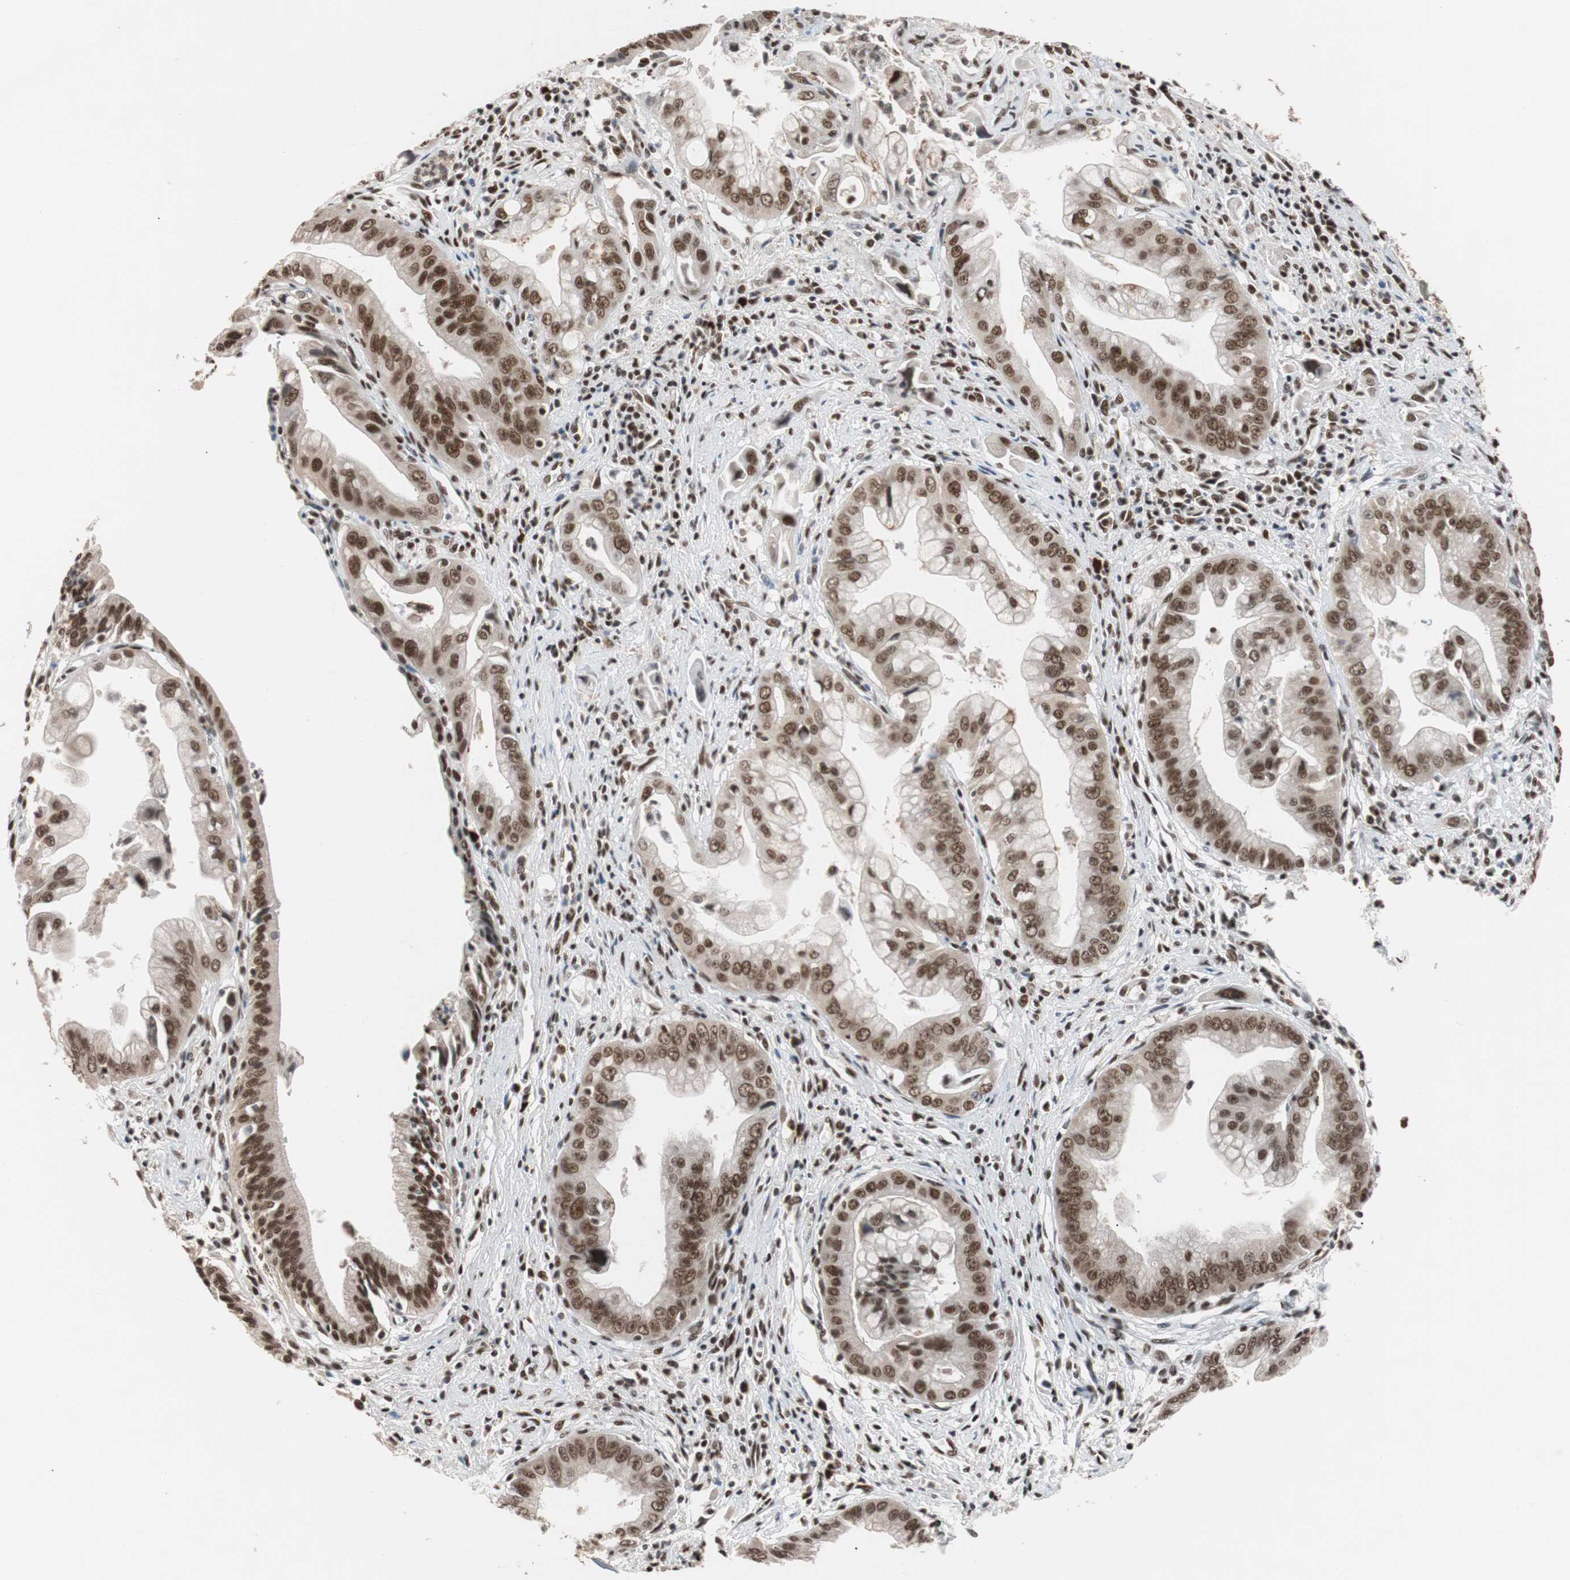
{"staining": {"intensity": "strong", "quantity": ">75%", "location": "nuclear"}, "tissue": "pancreatic cancer", "cell_type": "Tumor cells", "image_type": "cancer", "snomed": [{"axis": "morphology", "description": "Adenocarcinoma, NOS"}, {"axis": "topography", "description": "Pancreas"}], "caption": "An immunohistochemistry (IHC) image of tumor tissue is shown. Protein staining in brown shows strong nuclear positivity in pancreatic cancer (adenocarcinoma) within tumor cells.", "gene": "CHAMP1", "patient": {"sex": "male", "age": 59}}